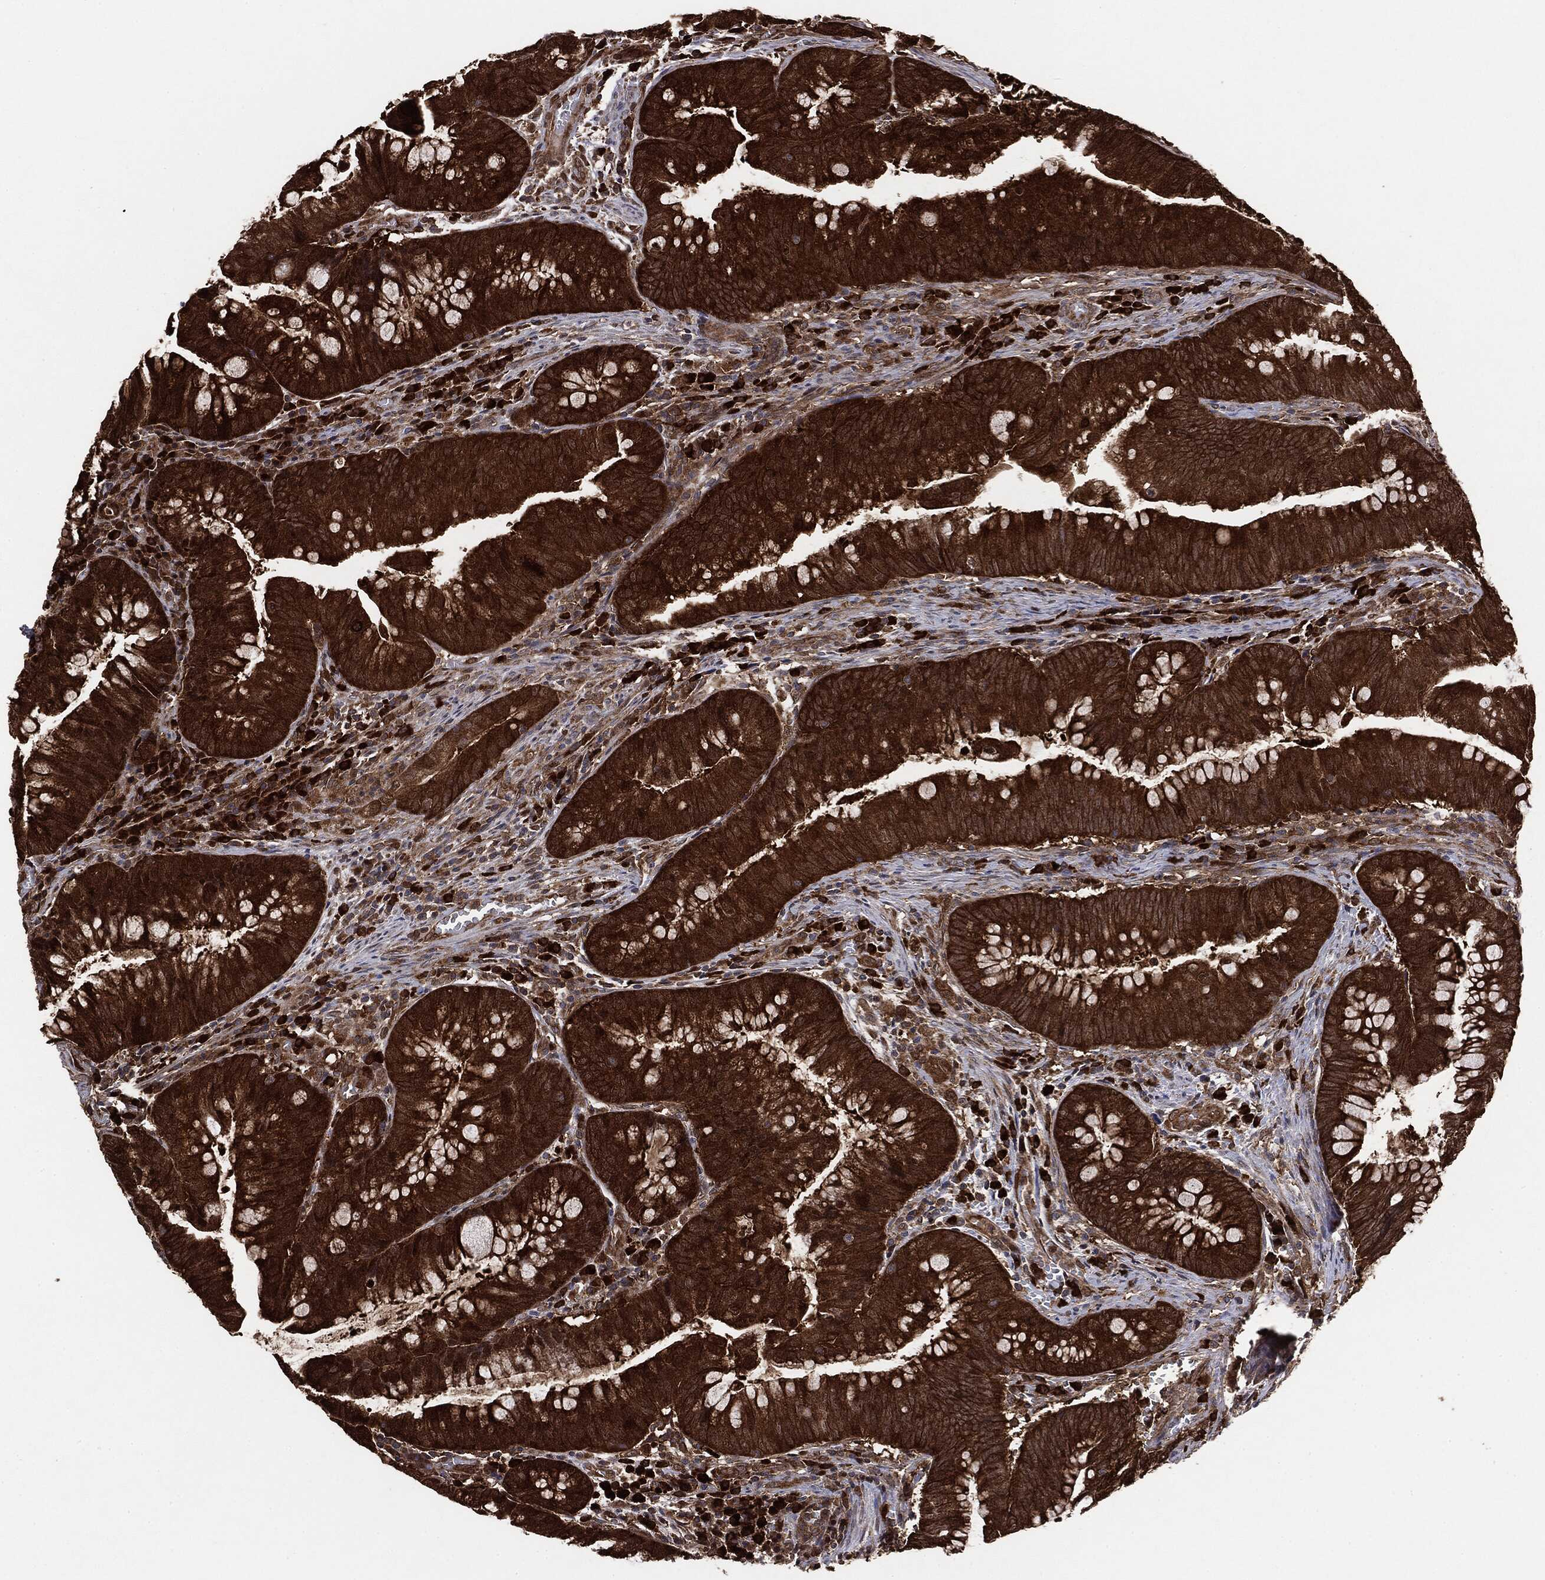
{"staining": {"intensity": "strong", "quantity": ">75%", "location": "cytoplasmic/membranous"}, "tissue": "colorectal cancer", "cell_type": "Tumor cells", "image_type": "cancer", "snomed": [{"axis": "morphology", "description": "Adenocarcinoma, NOS"}, {"axis": "topography", "description": "Colon"}], "caption": "Immunohistochemical staining of human colorectal cancer exhibits high levels of strong cytoplasmic/membranous protein staining in approximately >75% of tumor cells.", "gene": "NME1", "patient": {"sex": "male", "age": 62}}